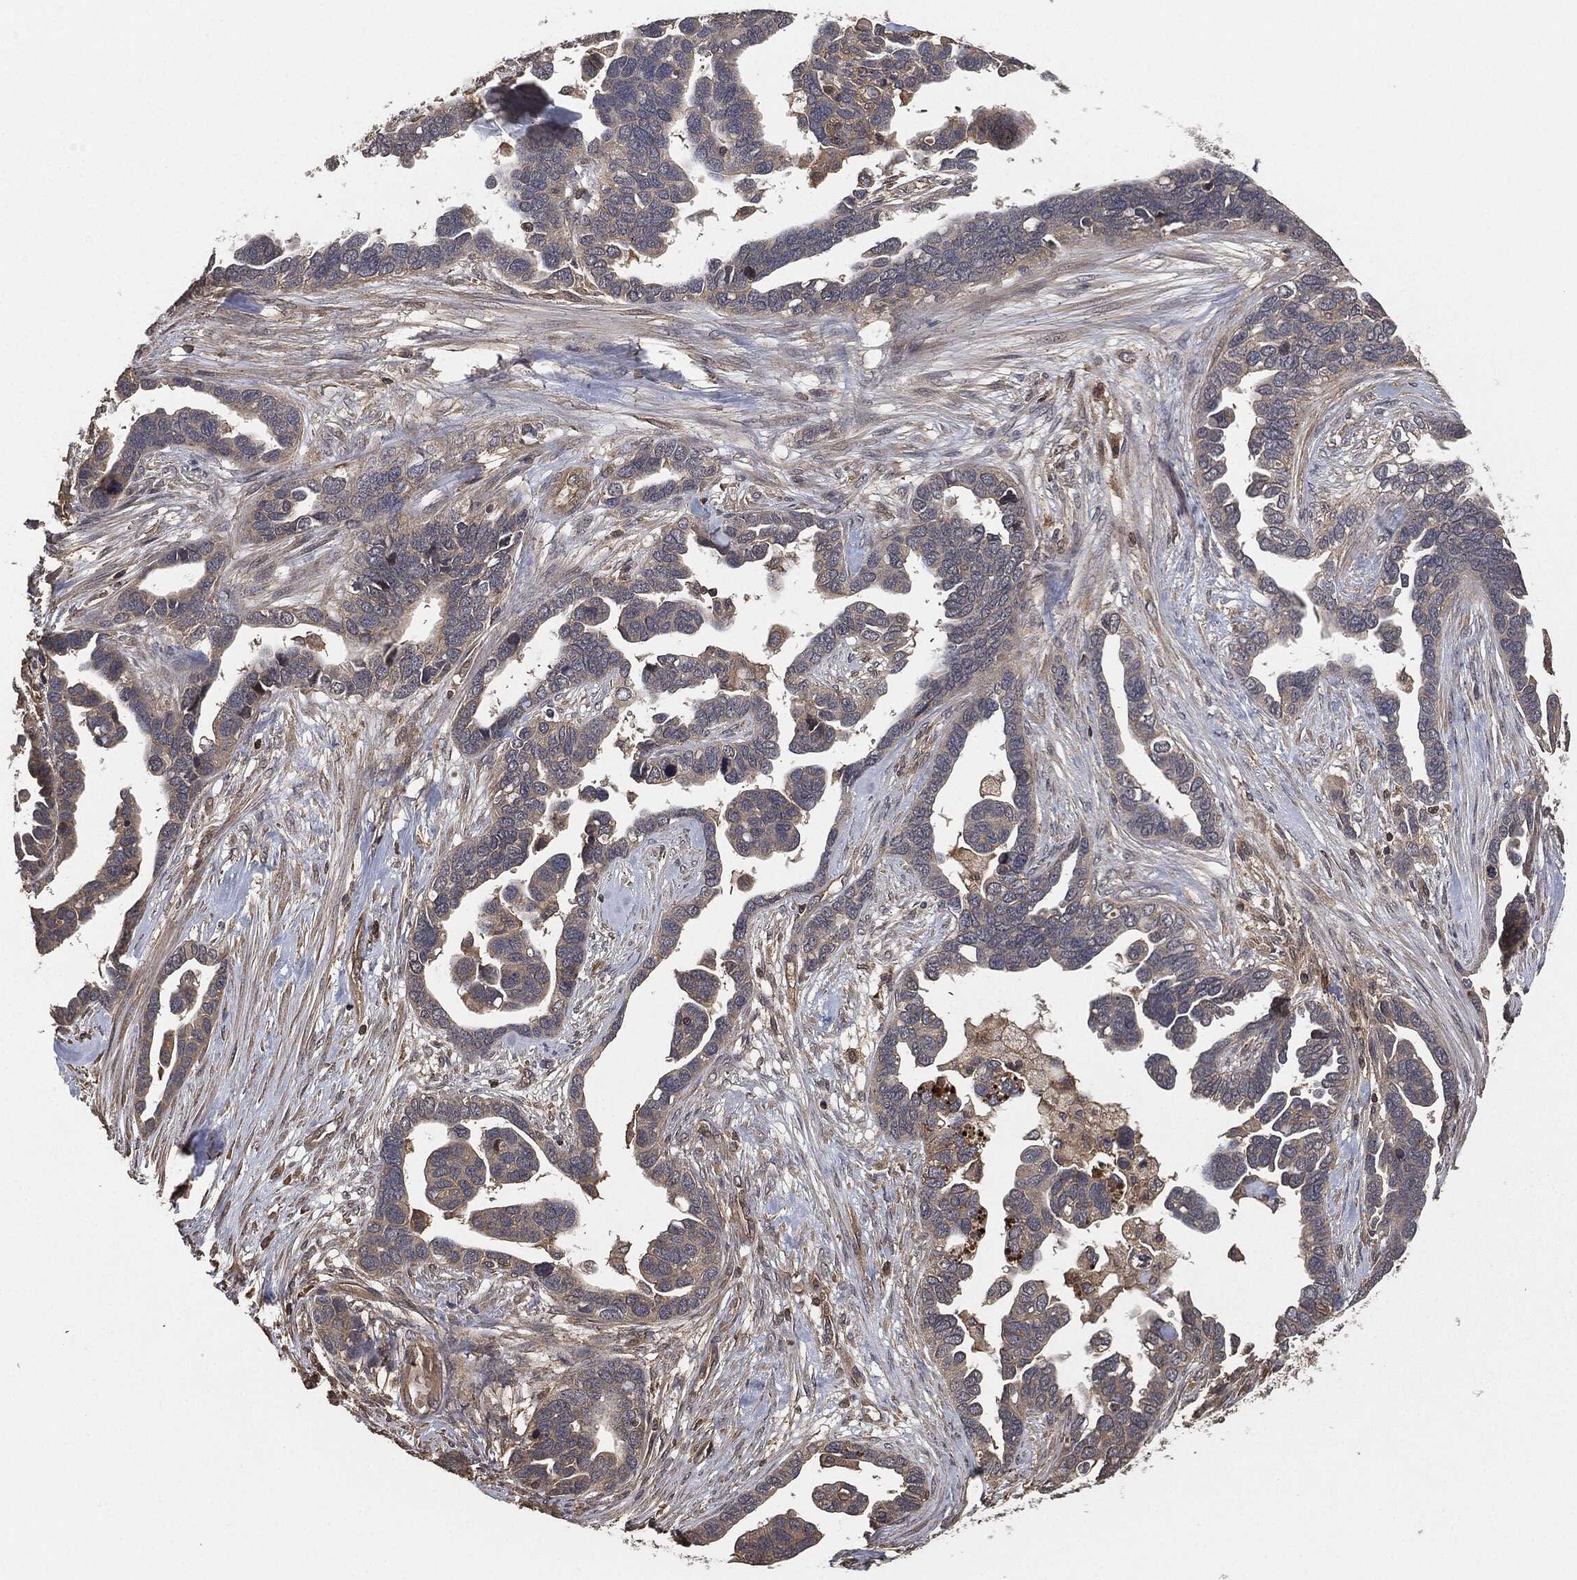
{"staining": {"intensity": "negative", "quantity": "none", "location": "none"}, "tissue": "ovarian cancer", "cell_type": "Tumor cells", "image_type": "cancer", "snomed": [{"axis": "morphology", "description": "Cystadenocarcinoma, serous, NOS"}, {"axis": "topography", "description": "Ovary"}], "caption": "Immunohistochemistry (IHC) photomicrograph of neoplastic tissue: ovarian serous cystadenocarcinoma stained with DAB reveals no significant protein expression in tumor cells.", "gene": "ERBIN", "patient": {"sex": "female", "age": 54}}